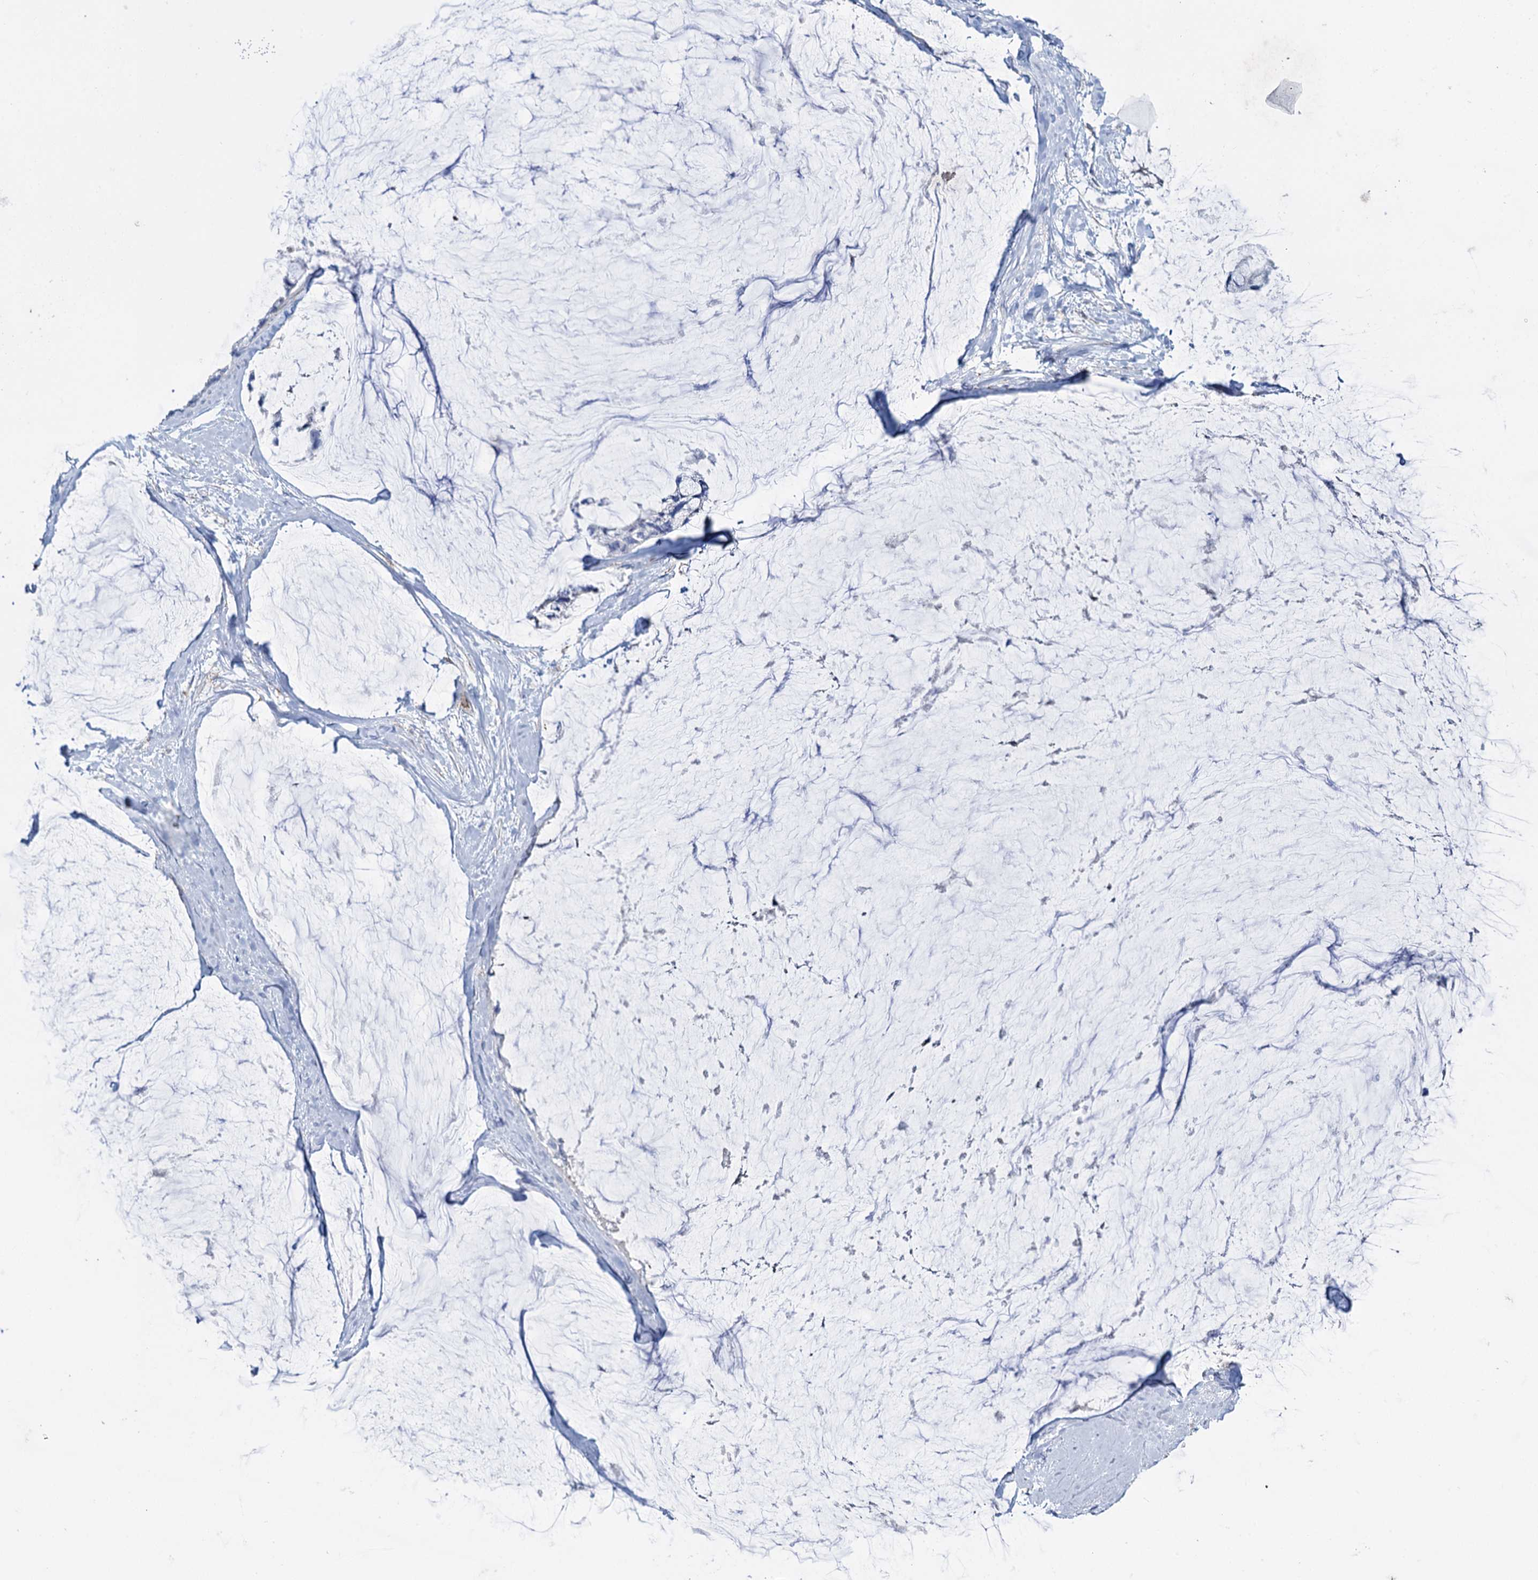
{"staining": {"intensity": "negative", "quantity": "none", "location": "none"}, "tissue": "ovarian cancer", "cell_type": "Tumor cells", "image_type": "cancer", "snomed": [{"axis": "morphology", "description": "Cystadenocarcinoma, mucinous, NOS"}, {"axis": "topography", "description": "Ovary"}], "caption": "This is an immunohistochemistry micrograph of human ovarian cancer. There is no positivity in tumor cells.", "gene": "SNCG", "patient": {"sex": "female", "age": 39}}